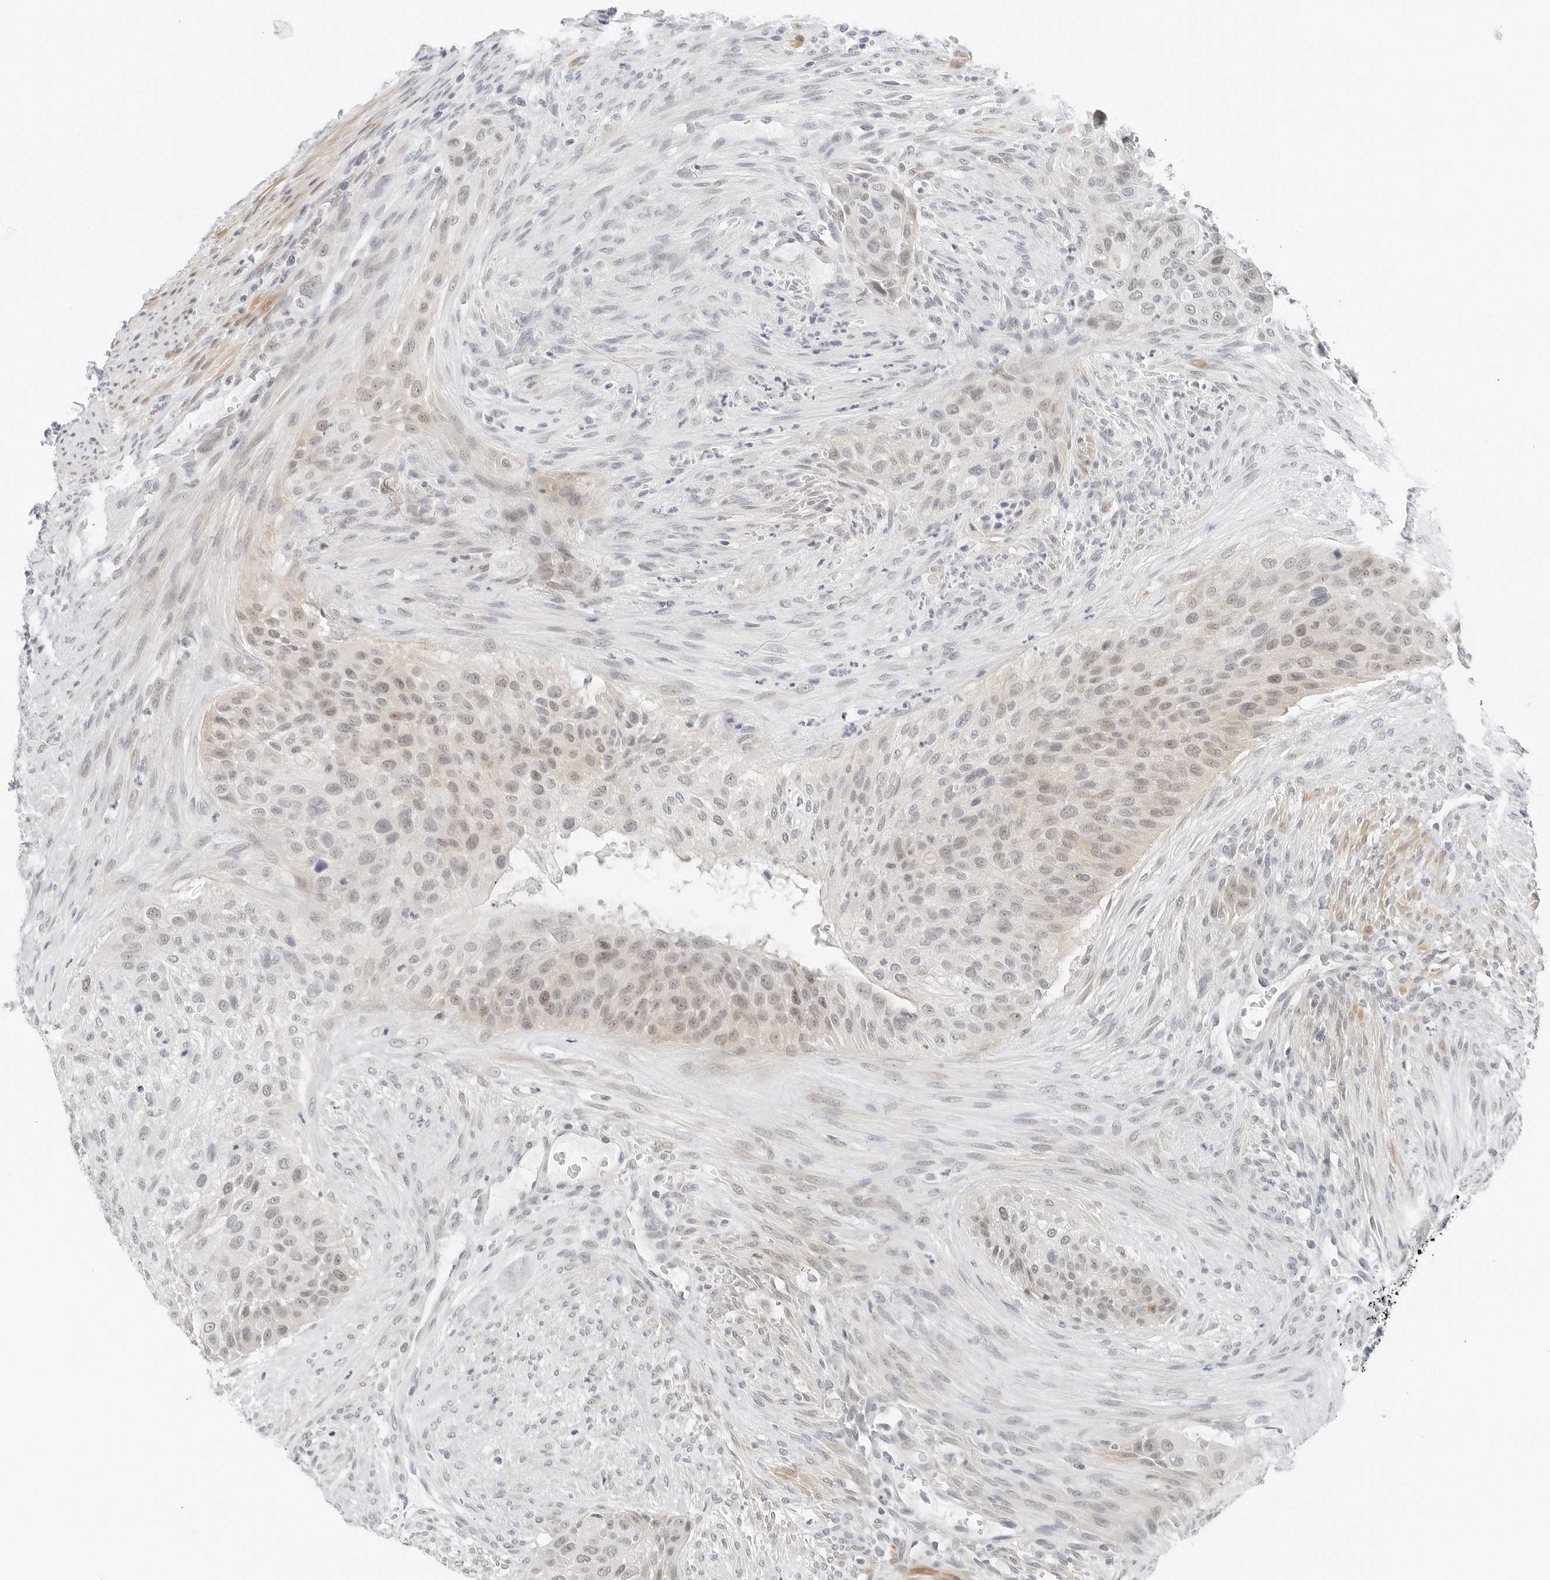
{"staining": {"intensity": "weak", "quantity": "25%-75%", "location": "nuclear"}, "tissue": "urothelial cancer", "cell_type": "Tumor cells", "image_type": "cancer", "snomed": [{"axis": "morphology", "description": "Urothelial carcinoma, High grade"}, {"axis": "topography", "description": "Urinary bladder"}], "caption": "Immunohistochemistry of human urothelial carcinoma (high-grade) exhibits low levels of weak nuclear positivity in approximately 25%-75% of tumor cells. (brown staining indicates protein expression, while blue staining denotes nuclei).", "gene": "CCSAP", "patient": {"sex": "male", "age": 35}}